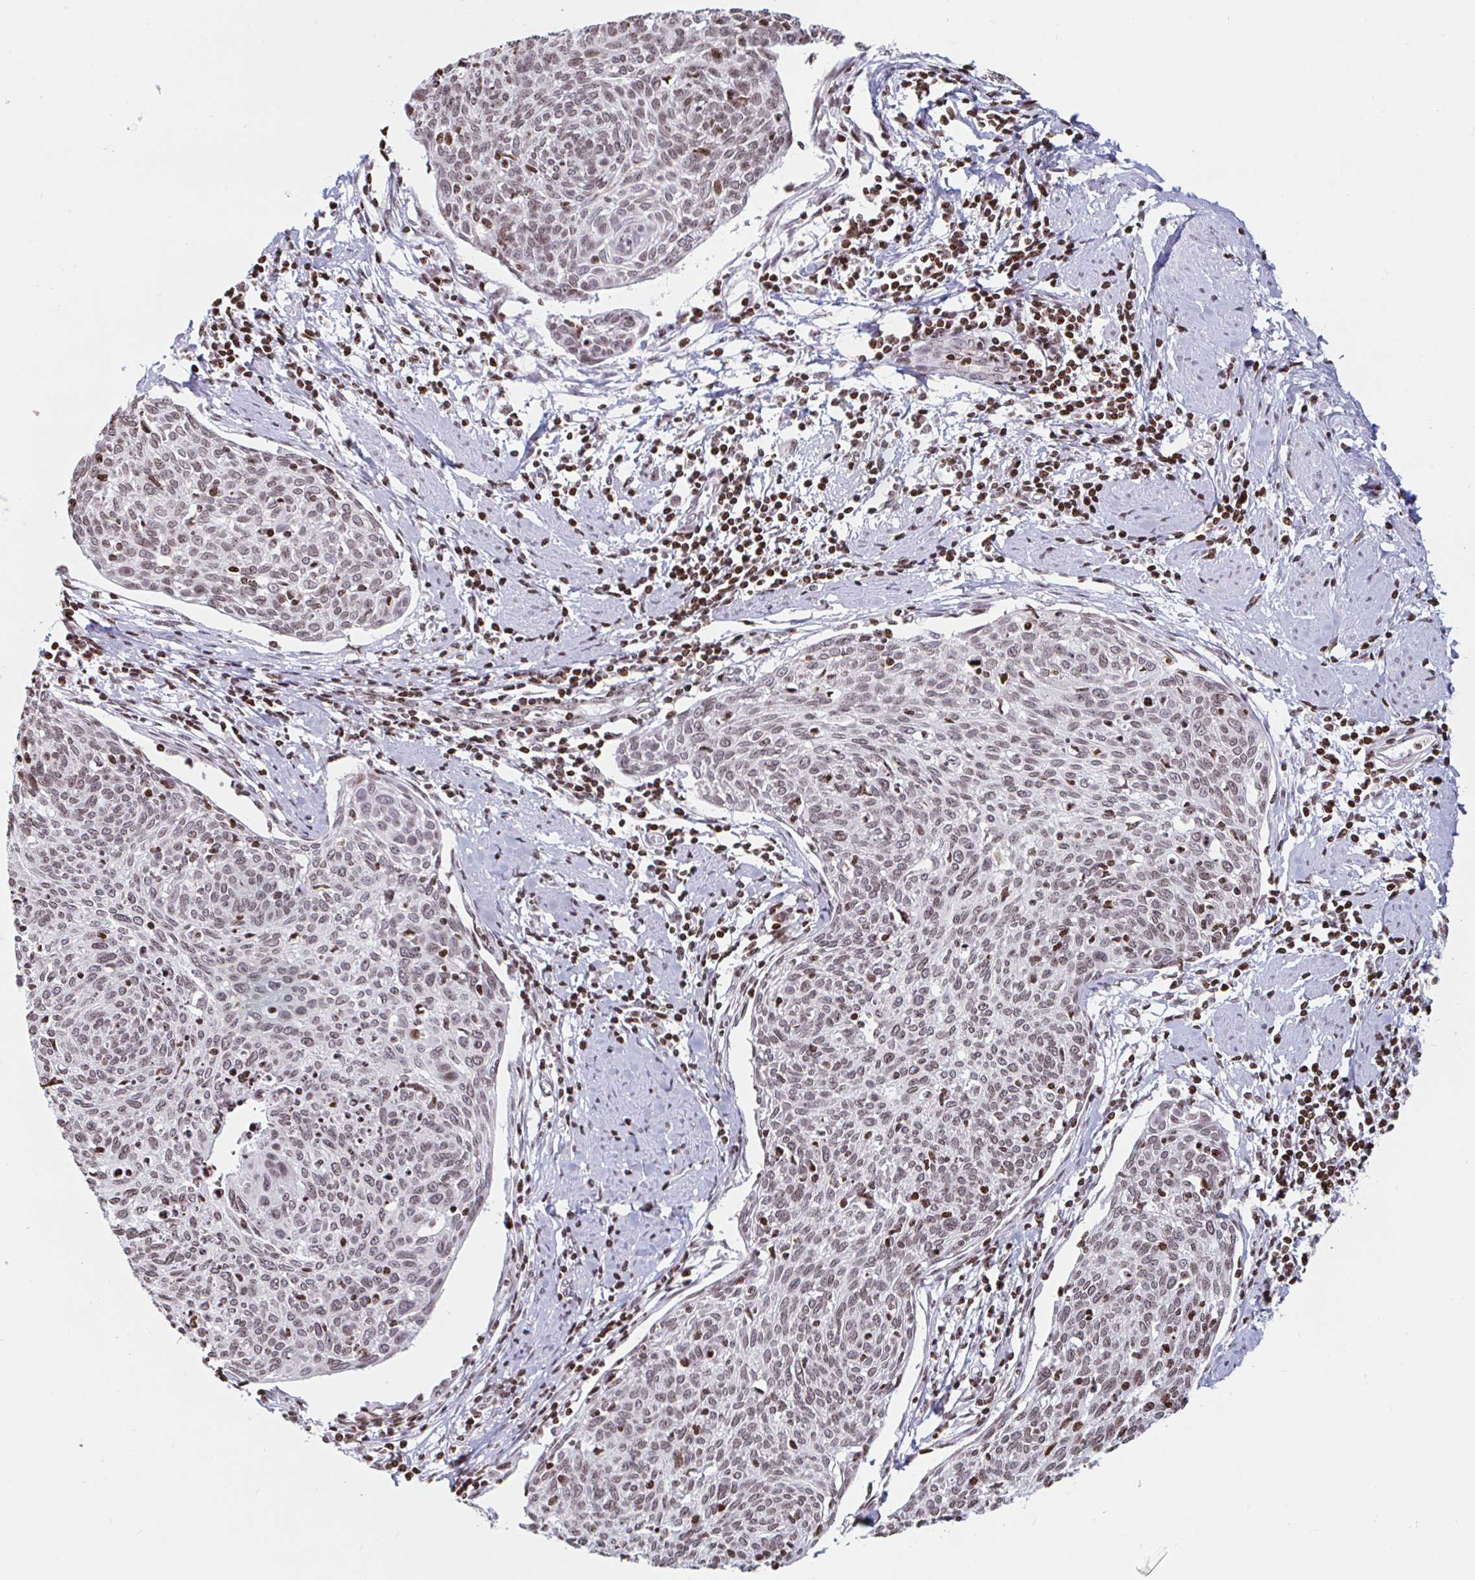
{"staining": {"intensity": "weak", "quantity": "<25%", "location": "nuclear"}, "tissue": "cervical cancer", "cell_type": "Tumor cells", "image_type": "cancer", "snomed": [{"axis": "morphology", "description": "Squamous cell carcinoma, NOS"}, {"axis": "topography", "description": "Cervix"}], "caption": "Immunohistochemical staining of human cervical squamous cell carcinoma exhibits no significant positivity in tumor cells. Nuclei are stained in blue.", "gene": "HOXC10", "patient": {"sex": "female", "age": 49}}